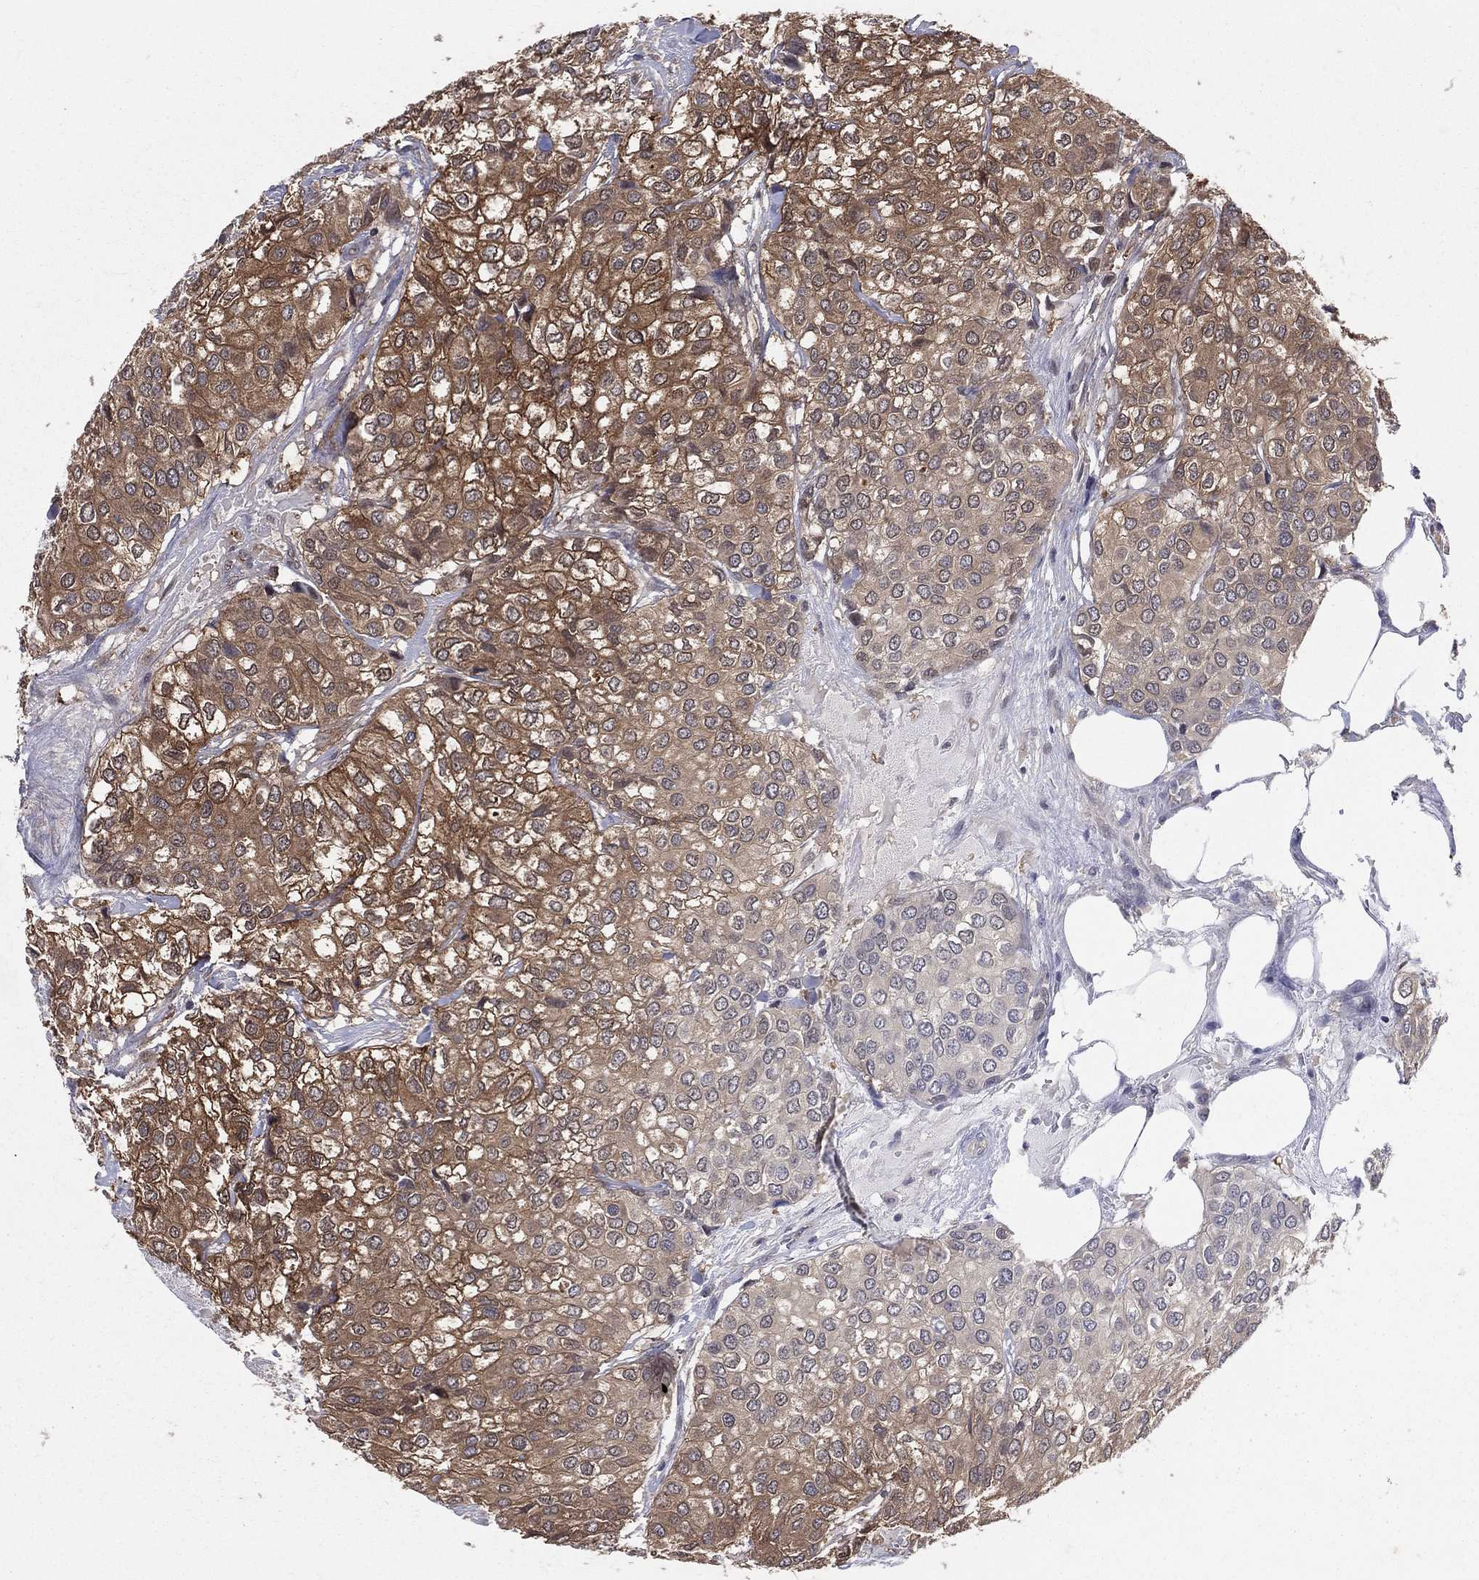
{"staining": {"intensity": "strong", "quantity": "25%-75%", "location": "cytoplasmic/membranous"}, "tissue": "urothelial cancer", "cell_type": "Tumor cells", "image_type": "cancer", "snomed": [{"axis": "morphology", "description": "Urothelial carcinoma, High grade"}, {"axis": "topography", "description": "Urinary bladder"}], "caption": "Human urothelial cancer stained for a protein (brown) shows strong cytoplasmic/membranous positive positivity in about 25%-75% of tumor cells.", "gene": "GMPR2", "patient": {"sex": "male", "age": 73}}